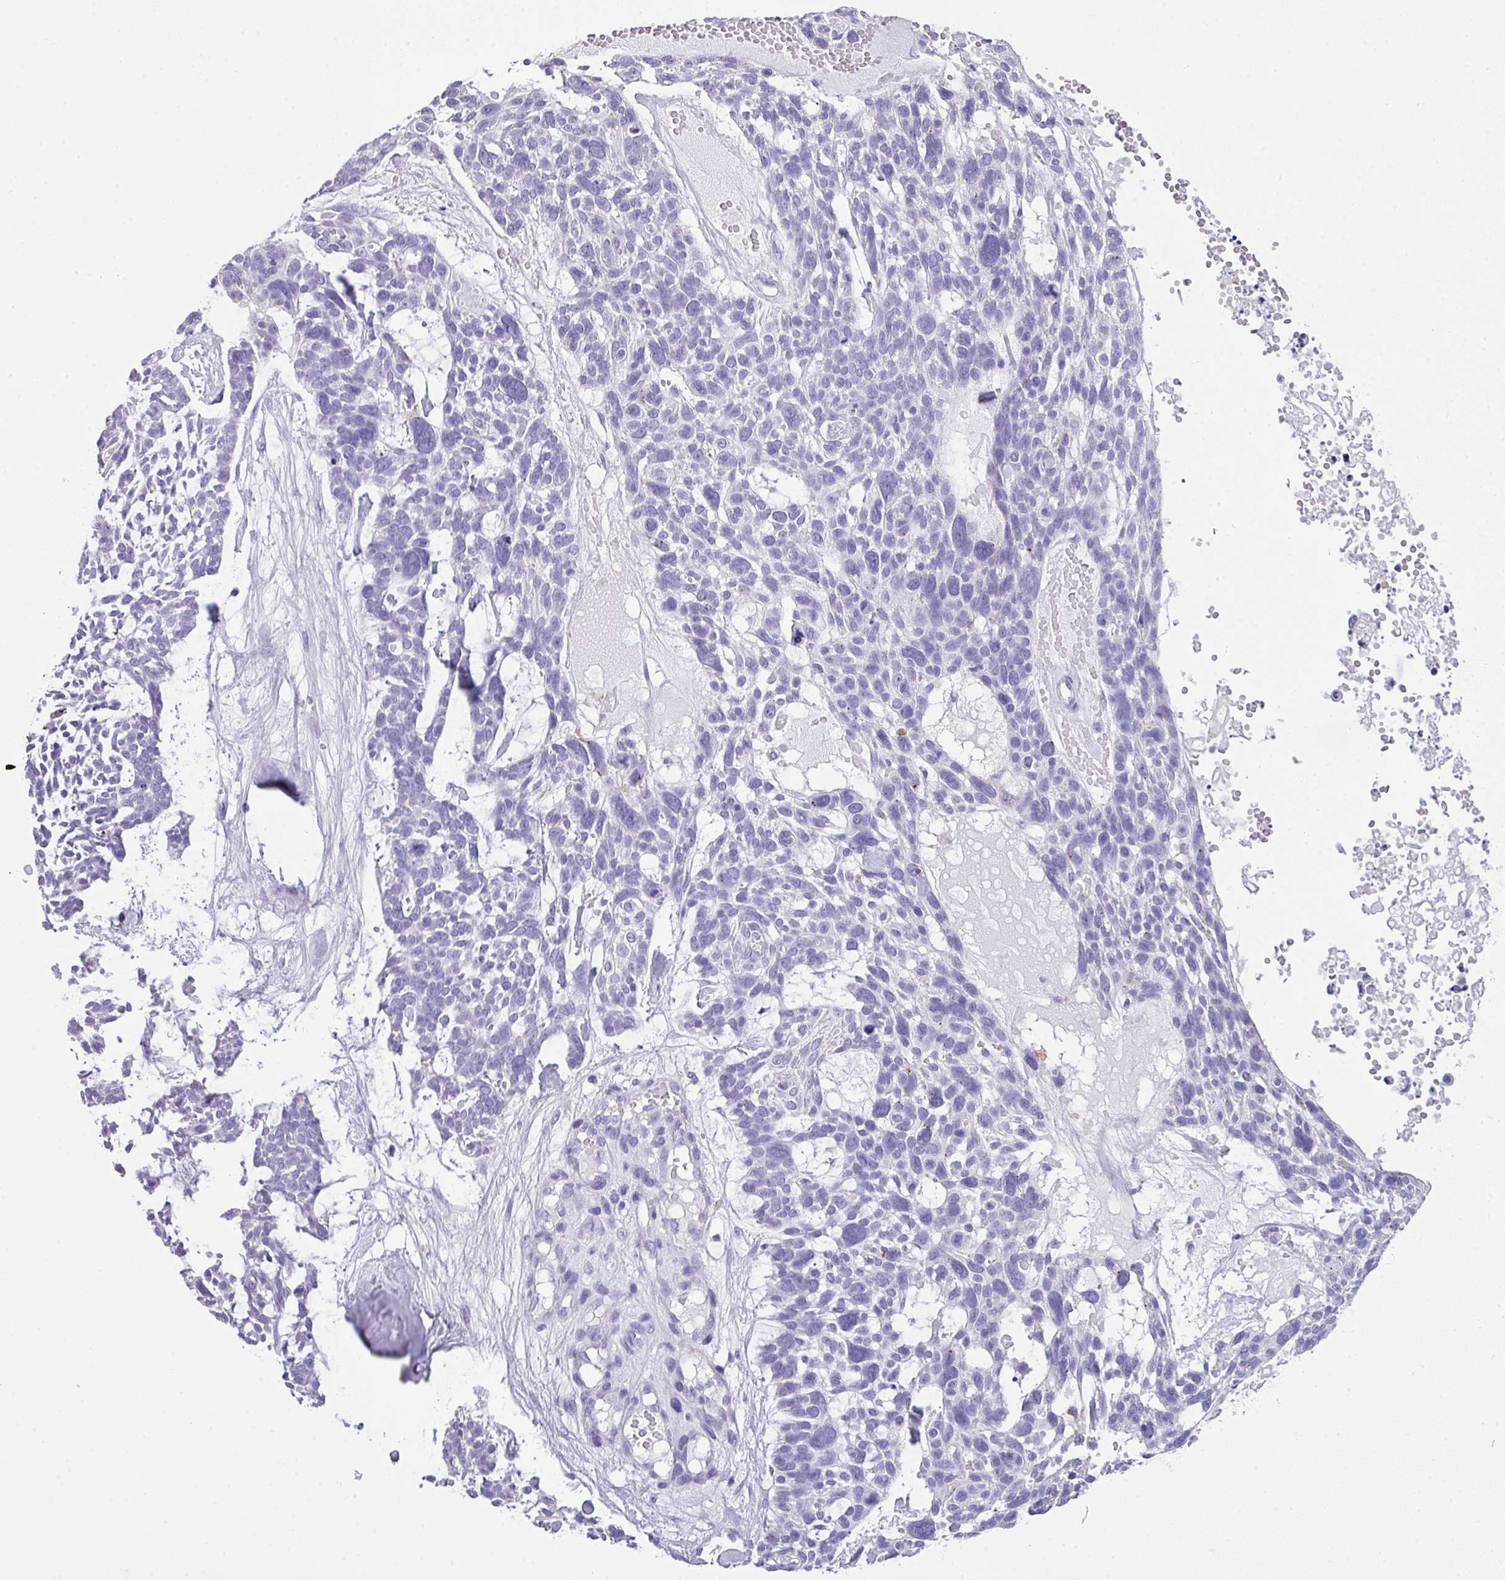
{"staining": {"intensity": "negative", "quantity": "none", "location": "none"}, "tissue": "skin cancer", "cell_type": "Tumor cells", "image_type": "cancer", "snomed": [{"axis": "morphology", "description": "Basal cell carcinoma"}, {"axis": "topography", "description": "Skin"}], "caption": "Human skin cancer (basal cell carcinoma) stained for a protein using immunohistochemistry reveals no staining in tumor cells.", "gene": "ZNF568", "patient": {"sex": "male", "age": 88}}